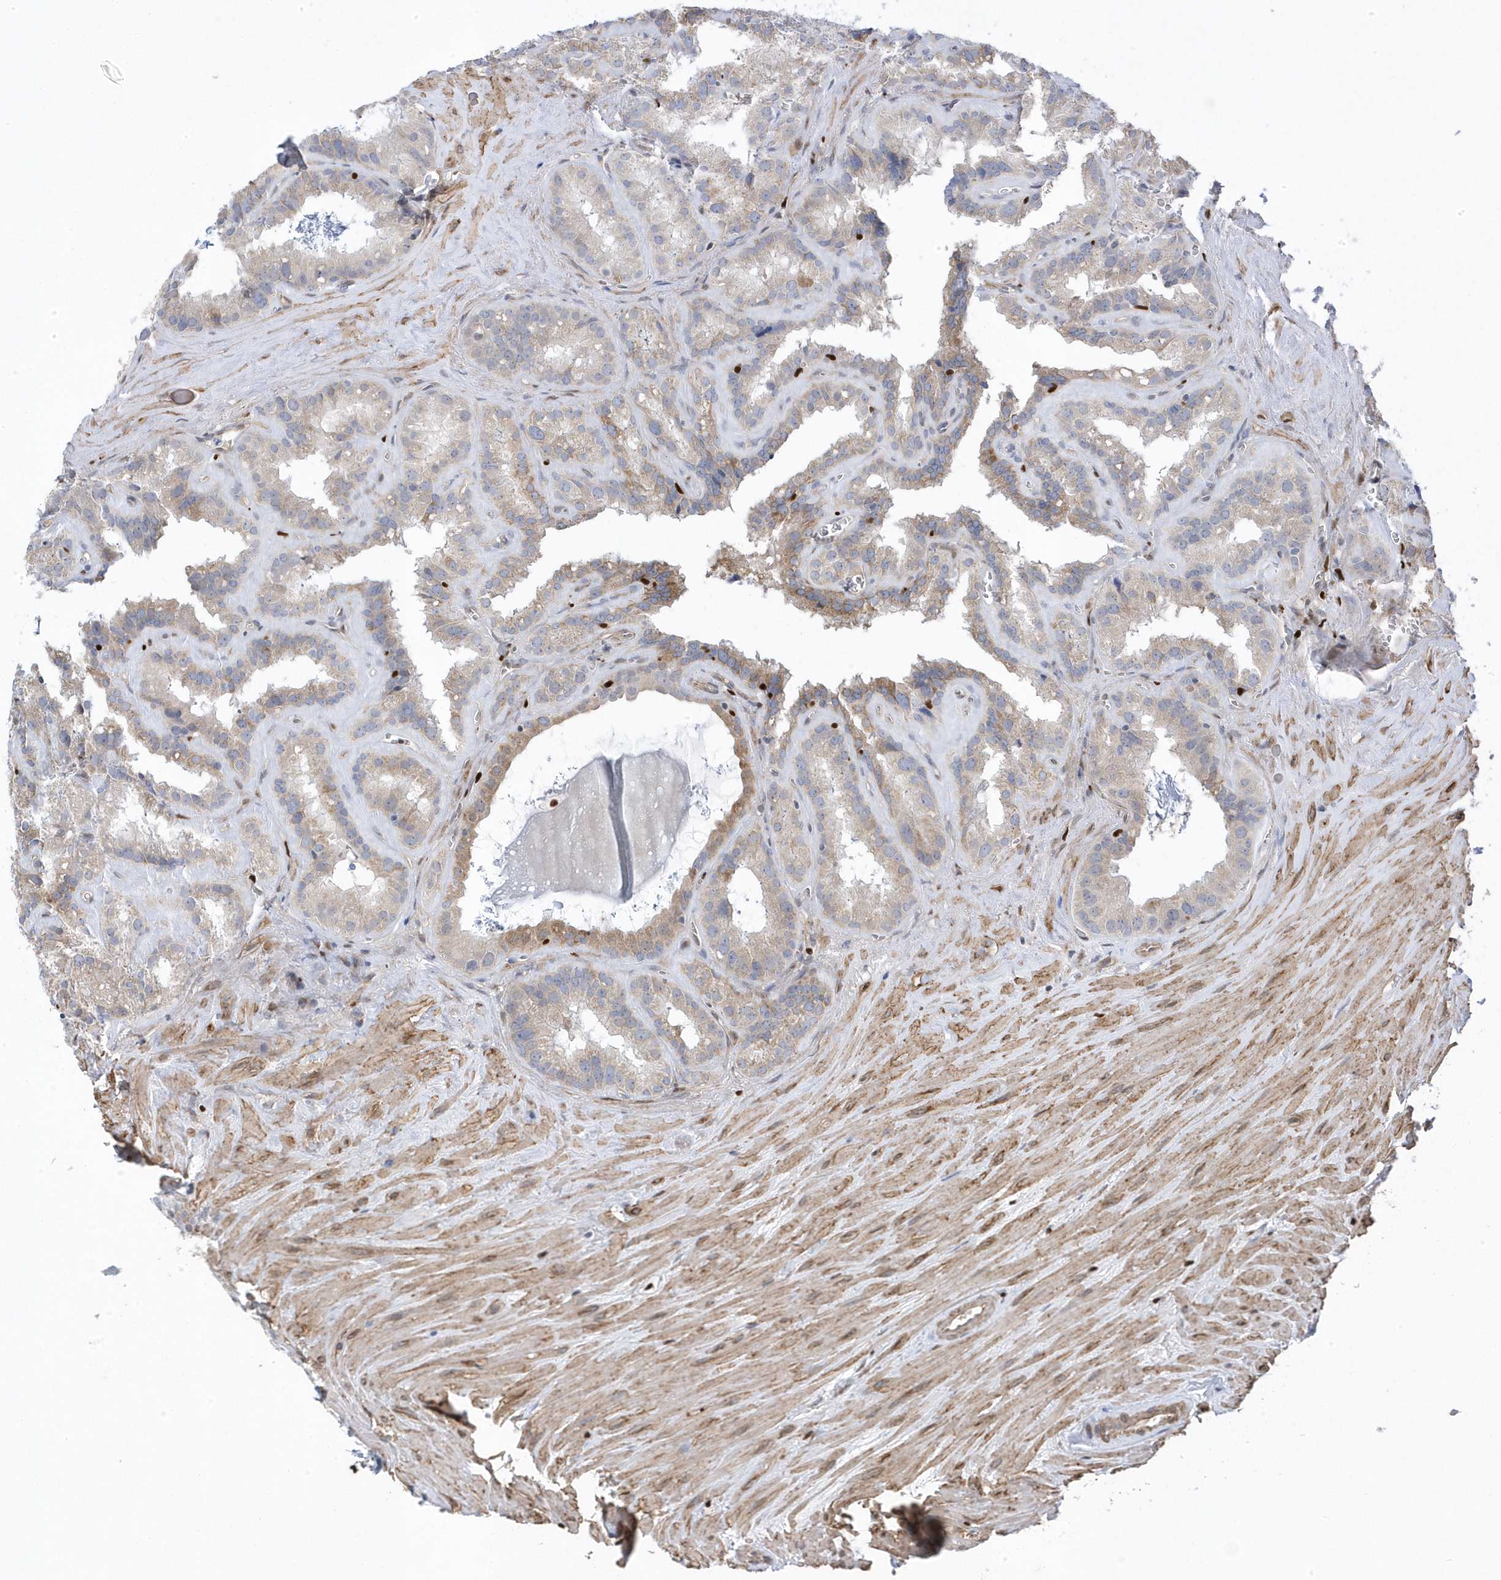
{"staining": {"intensity": "weak", "quantity": "<25%", "location": "cytoplasmic/membranous"}, "tissue": "seminal vesicle", "cell_type": "Glandular cells", "image_type": "normal", "snomed": [{"axis": "morphology", "description": "Normal tissue, NOS"}, {"axis": "topography", "description": "Prostate"}, {"axis": "topography", "description": "Seminal veicle"}], "caption": "A micrograph of seminal vesicle stained for a protein demonstrates no brown staining in glandular cells. (IHC, brightfield microscopy, high magnification).", "gene": "GTPBP6", "patient": {"sex": "male", "age": 59}}